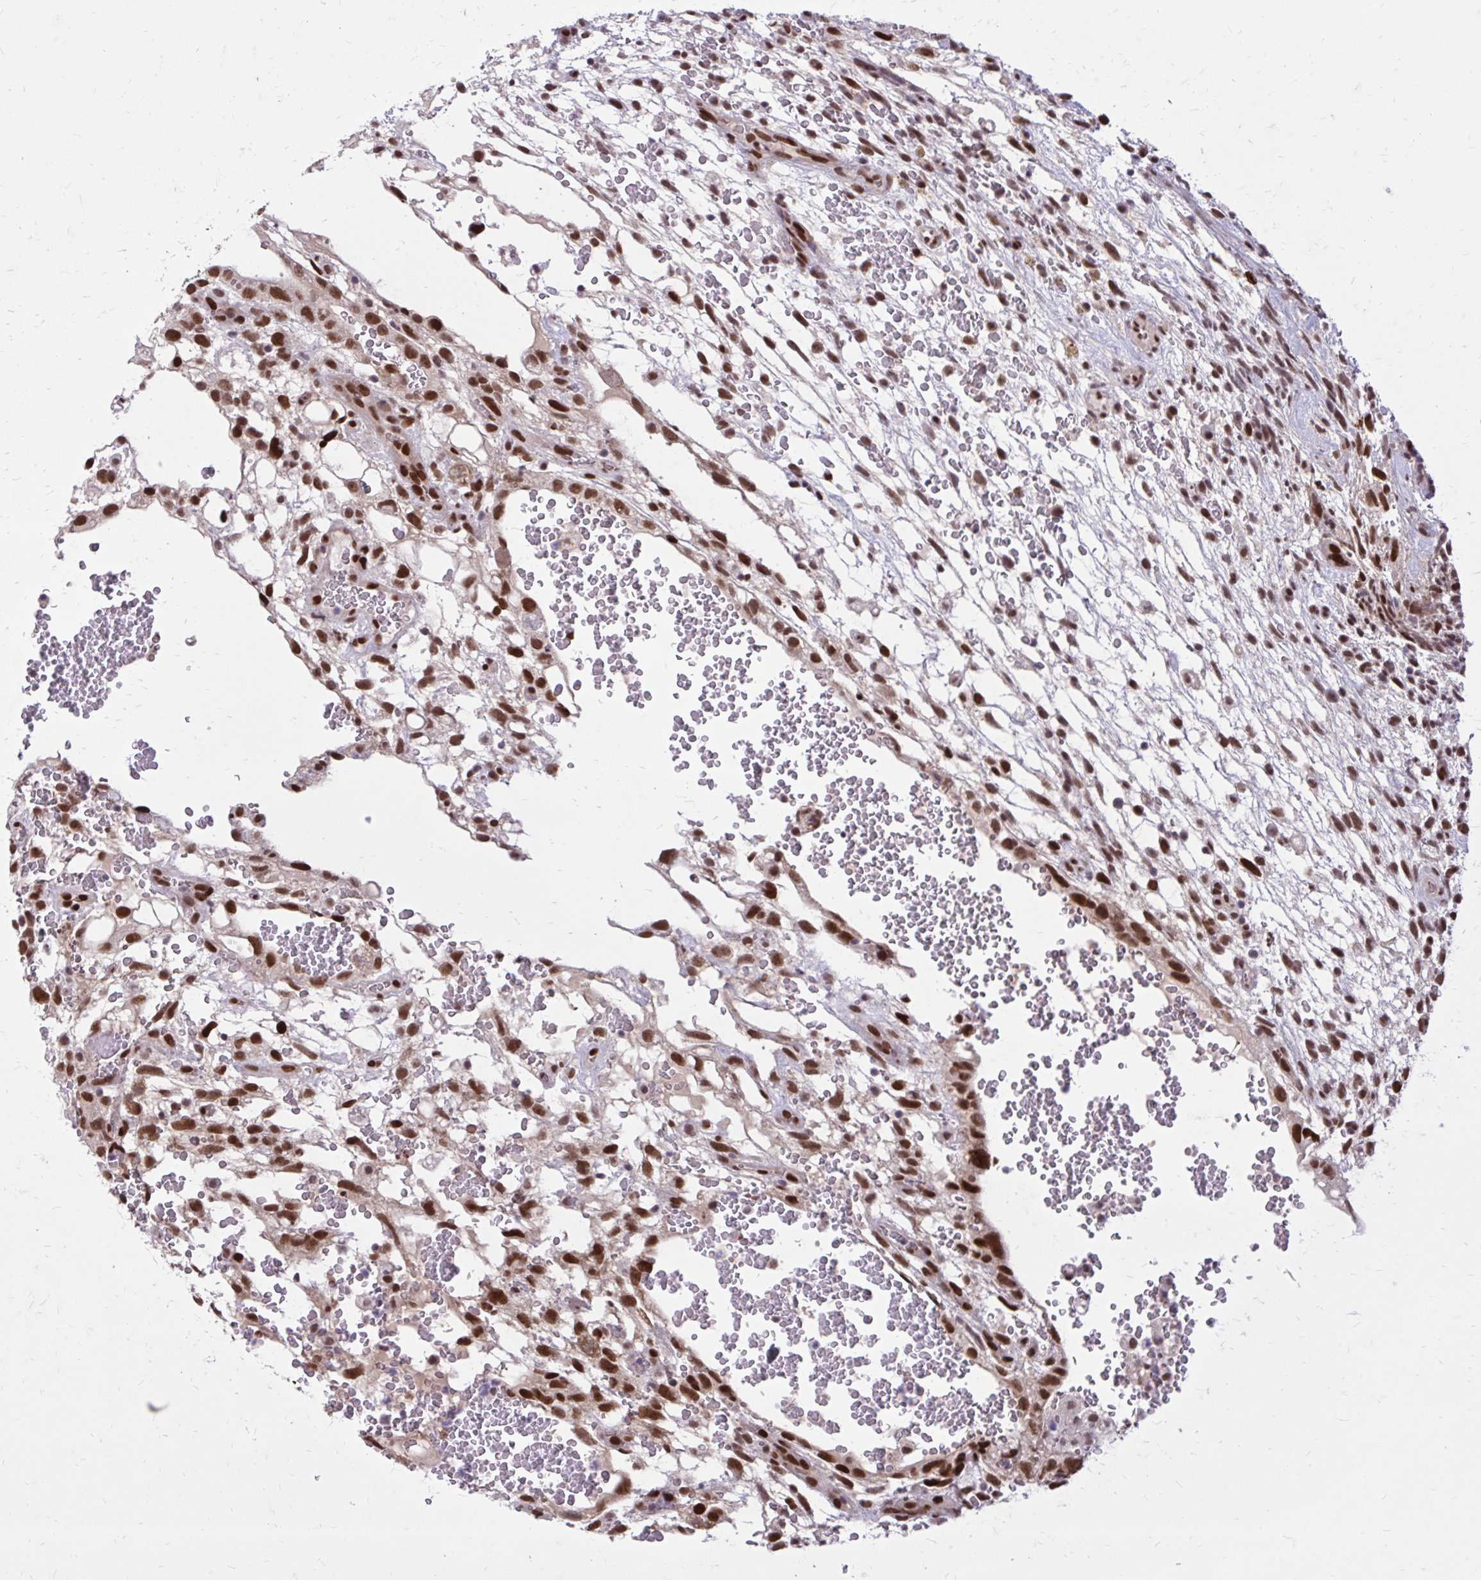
{"staining": {"intensity": "strong", "quantity": ">75%", "location": "nuclear"}, "tissue": "testis cancer", "cell_type": "Tumor cells", "image_type": "cancer", "snomed": [{"axis": "morphology", "description": "Normal tissue, NOS"}, {"axis": "morphology", "description": "Carcinoma, Embryonal, NOS"}, {"axis": "topography", "description": "Testis"}], "caption": "Embryonal carcinoma (testis) stained with a protein marker displays strong staining in tumor cells.", "gene": "PSME4", "patient": {"sex": "male", "age": 32}}